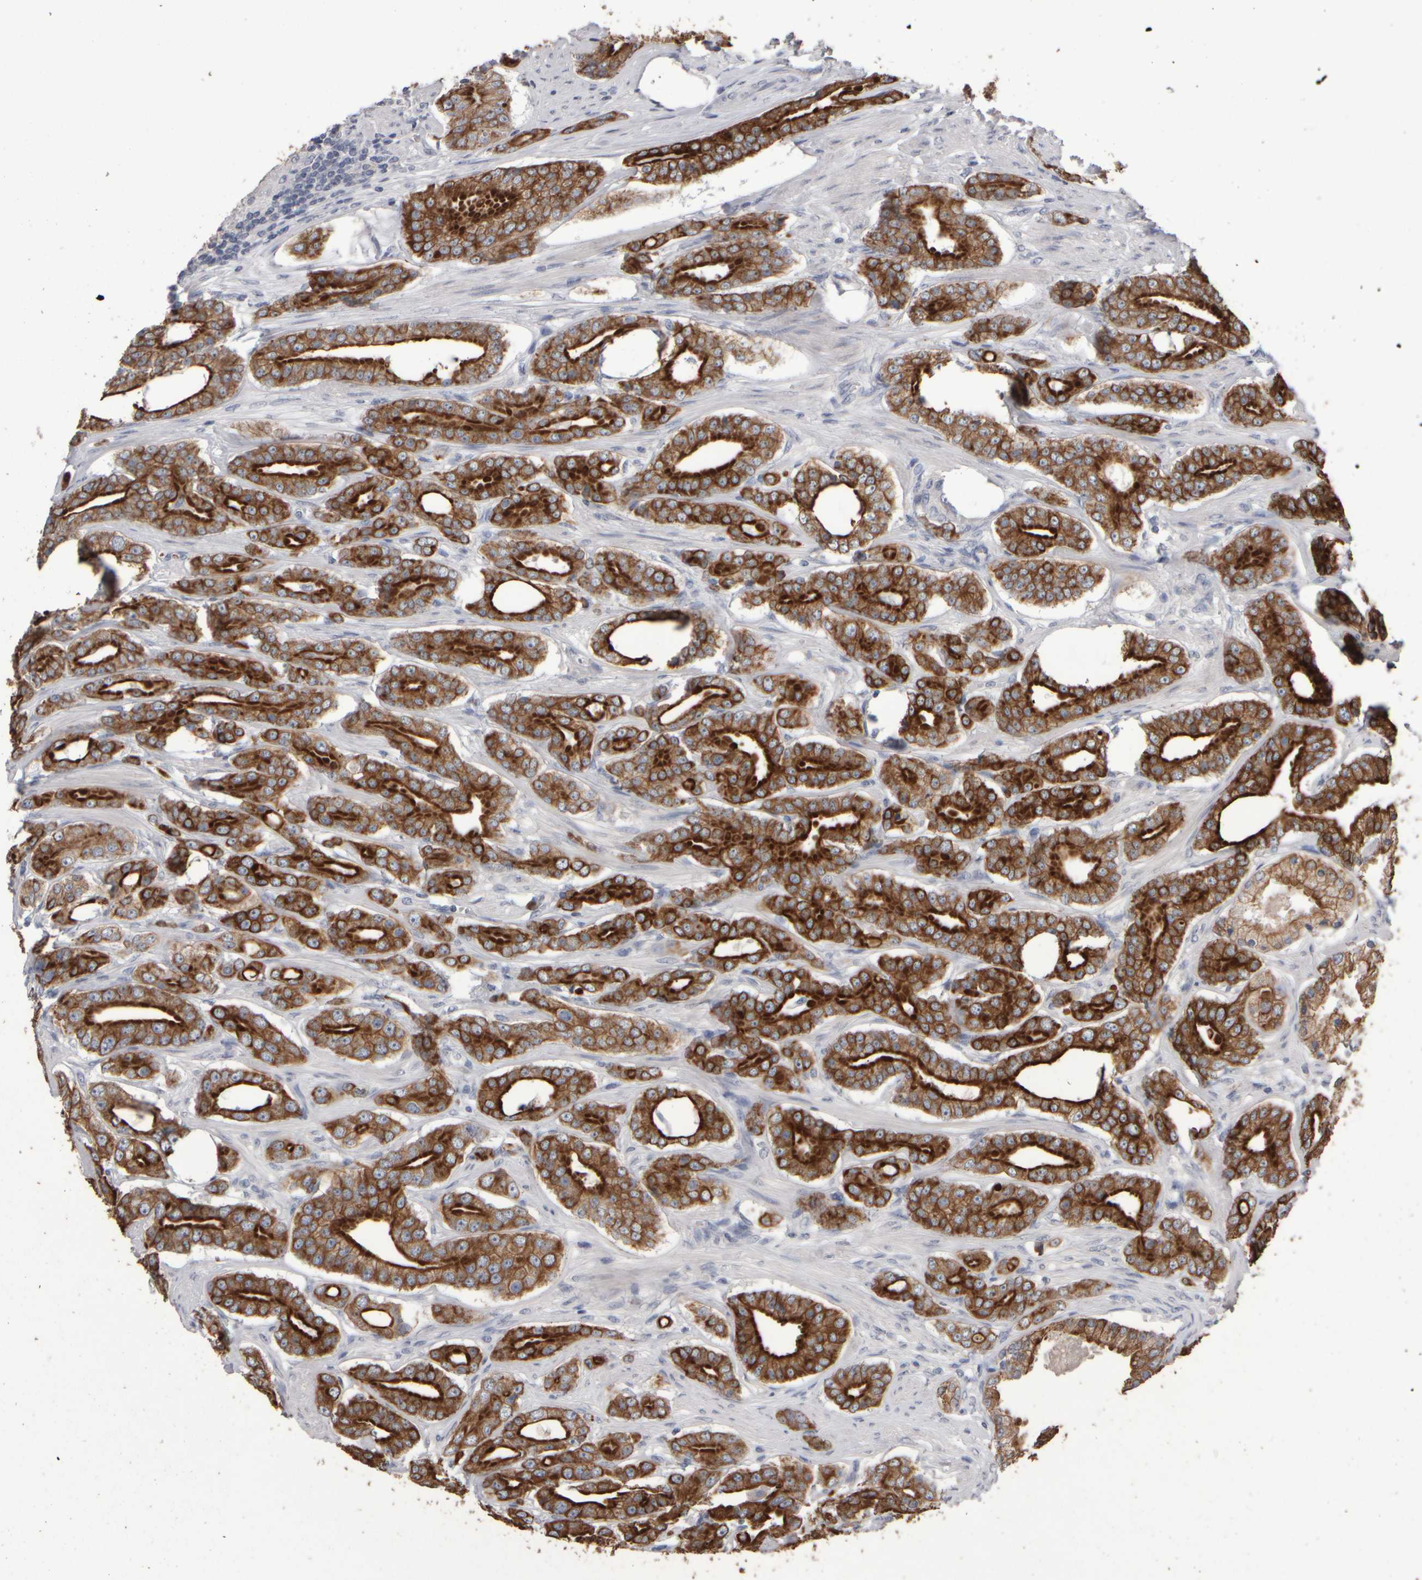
{"staining": {"intensity": "strong", "quantity": ">75%", "location": "cytoplasmic/membranous"}, "tissue": "prostate cancer", "cell_type": "Tumor cells", "image_type": "cancer", "snomed": [{"axis": "morphology", "description": "Adenocarcinoma, High grade"}, {"axis": "topography", "description": "Prostate"}], "caption": "Prostate high-grade adenocarcinoma tissue exhibits strong cytoplasmic/membranous staining in about >75% of tumor cells, visualized by immunohistochemistry.", "gene": "EPHX2", "patient": {"sex": "male", "age": 71}}